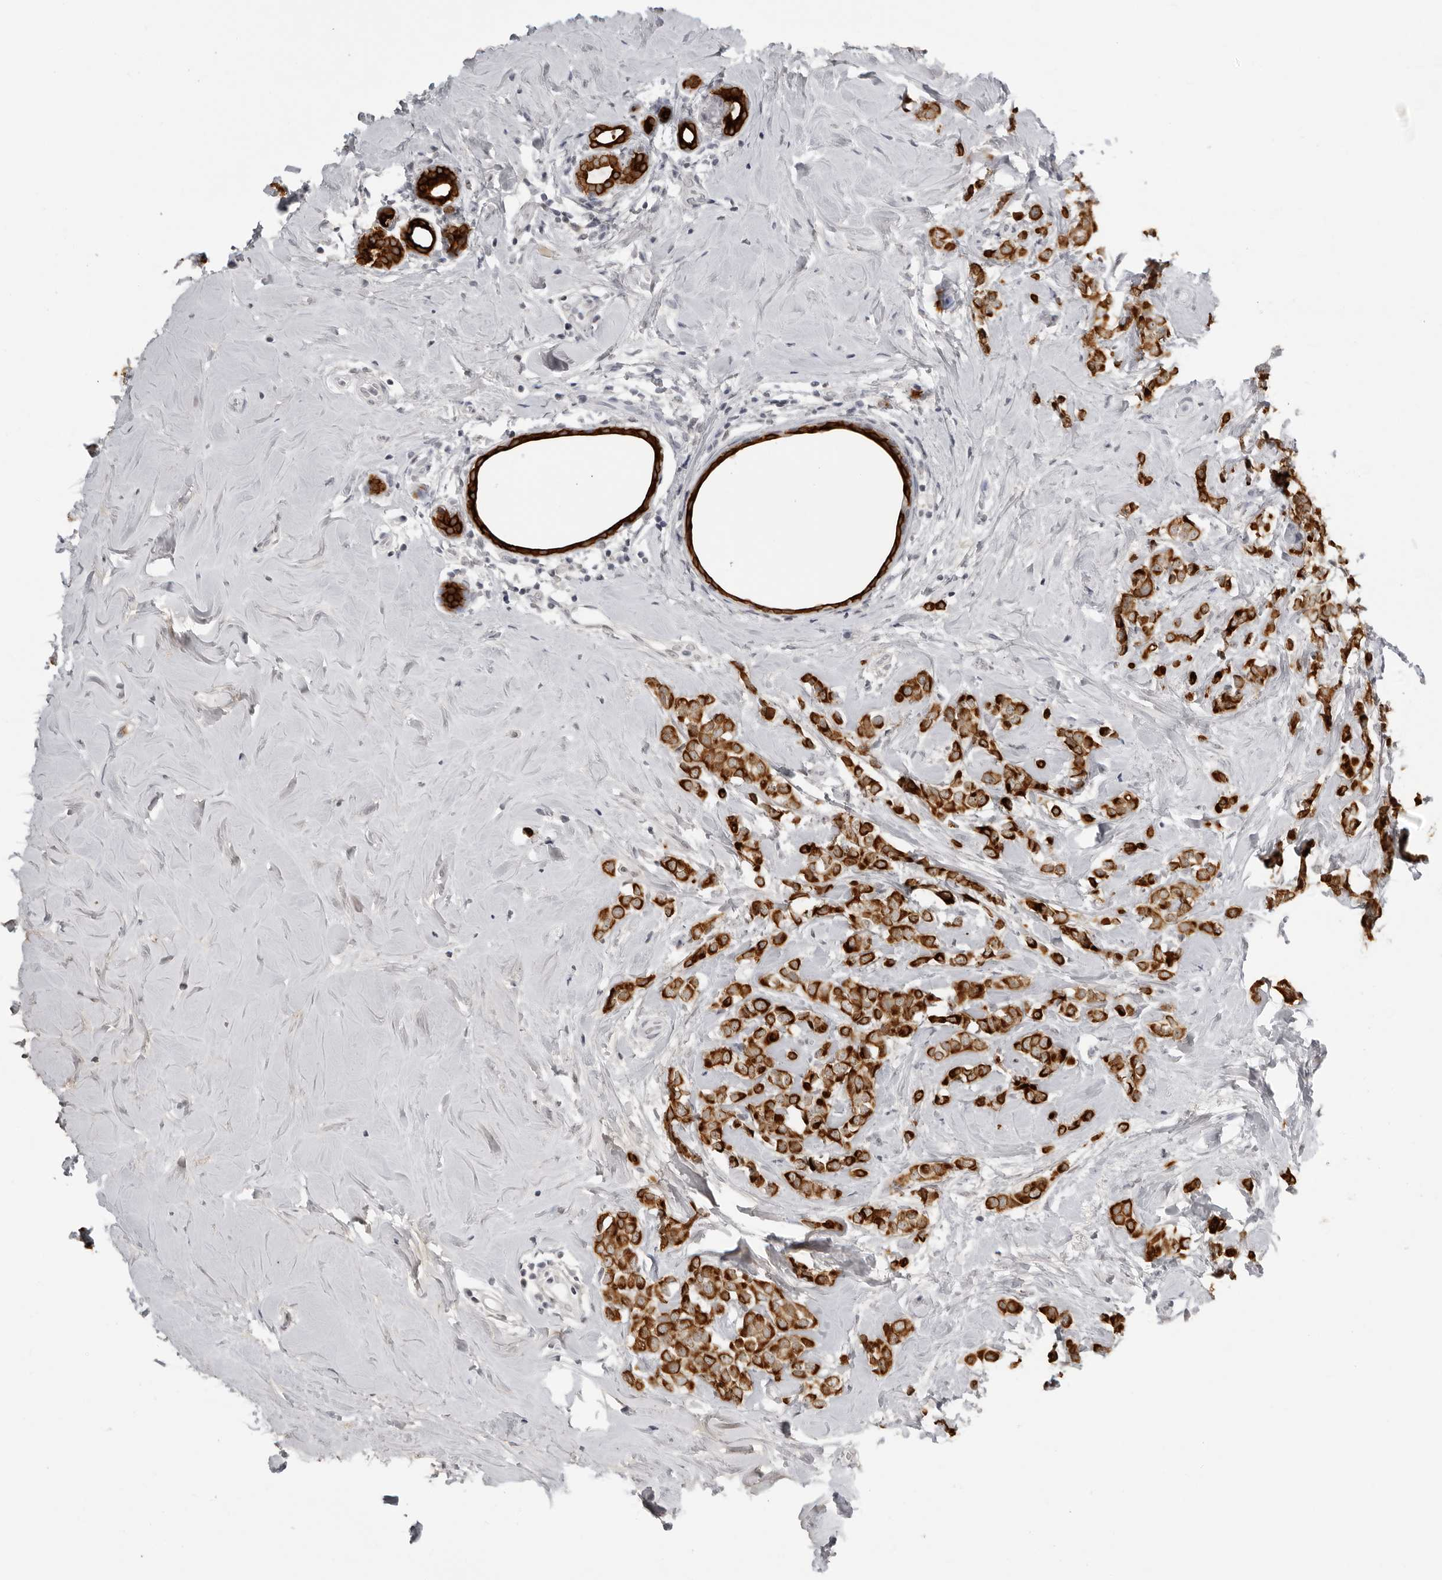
{"staining": {"intensity": "strong", "quantity": ">75%", "location": "cytoplasmic/membranous"}, "tissue": "breast cancer", "cell_type": "Tumor cells", "image_type": "cancer", "snomed": [{"axis": "morphology", "description": "Lobular carcinoma"}, {"axis": "topography", "description": "Breast"}], "caption": "Immunohistochemical staining of lobular carcinoma (breast) reveals high levels of strong cytoplasmic/membranous protein positivity in approximately >75% of tumor cells.", "gene": "SERPINF2", "patient": {"sex": "female", "age": 47}}